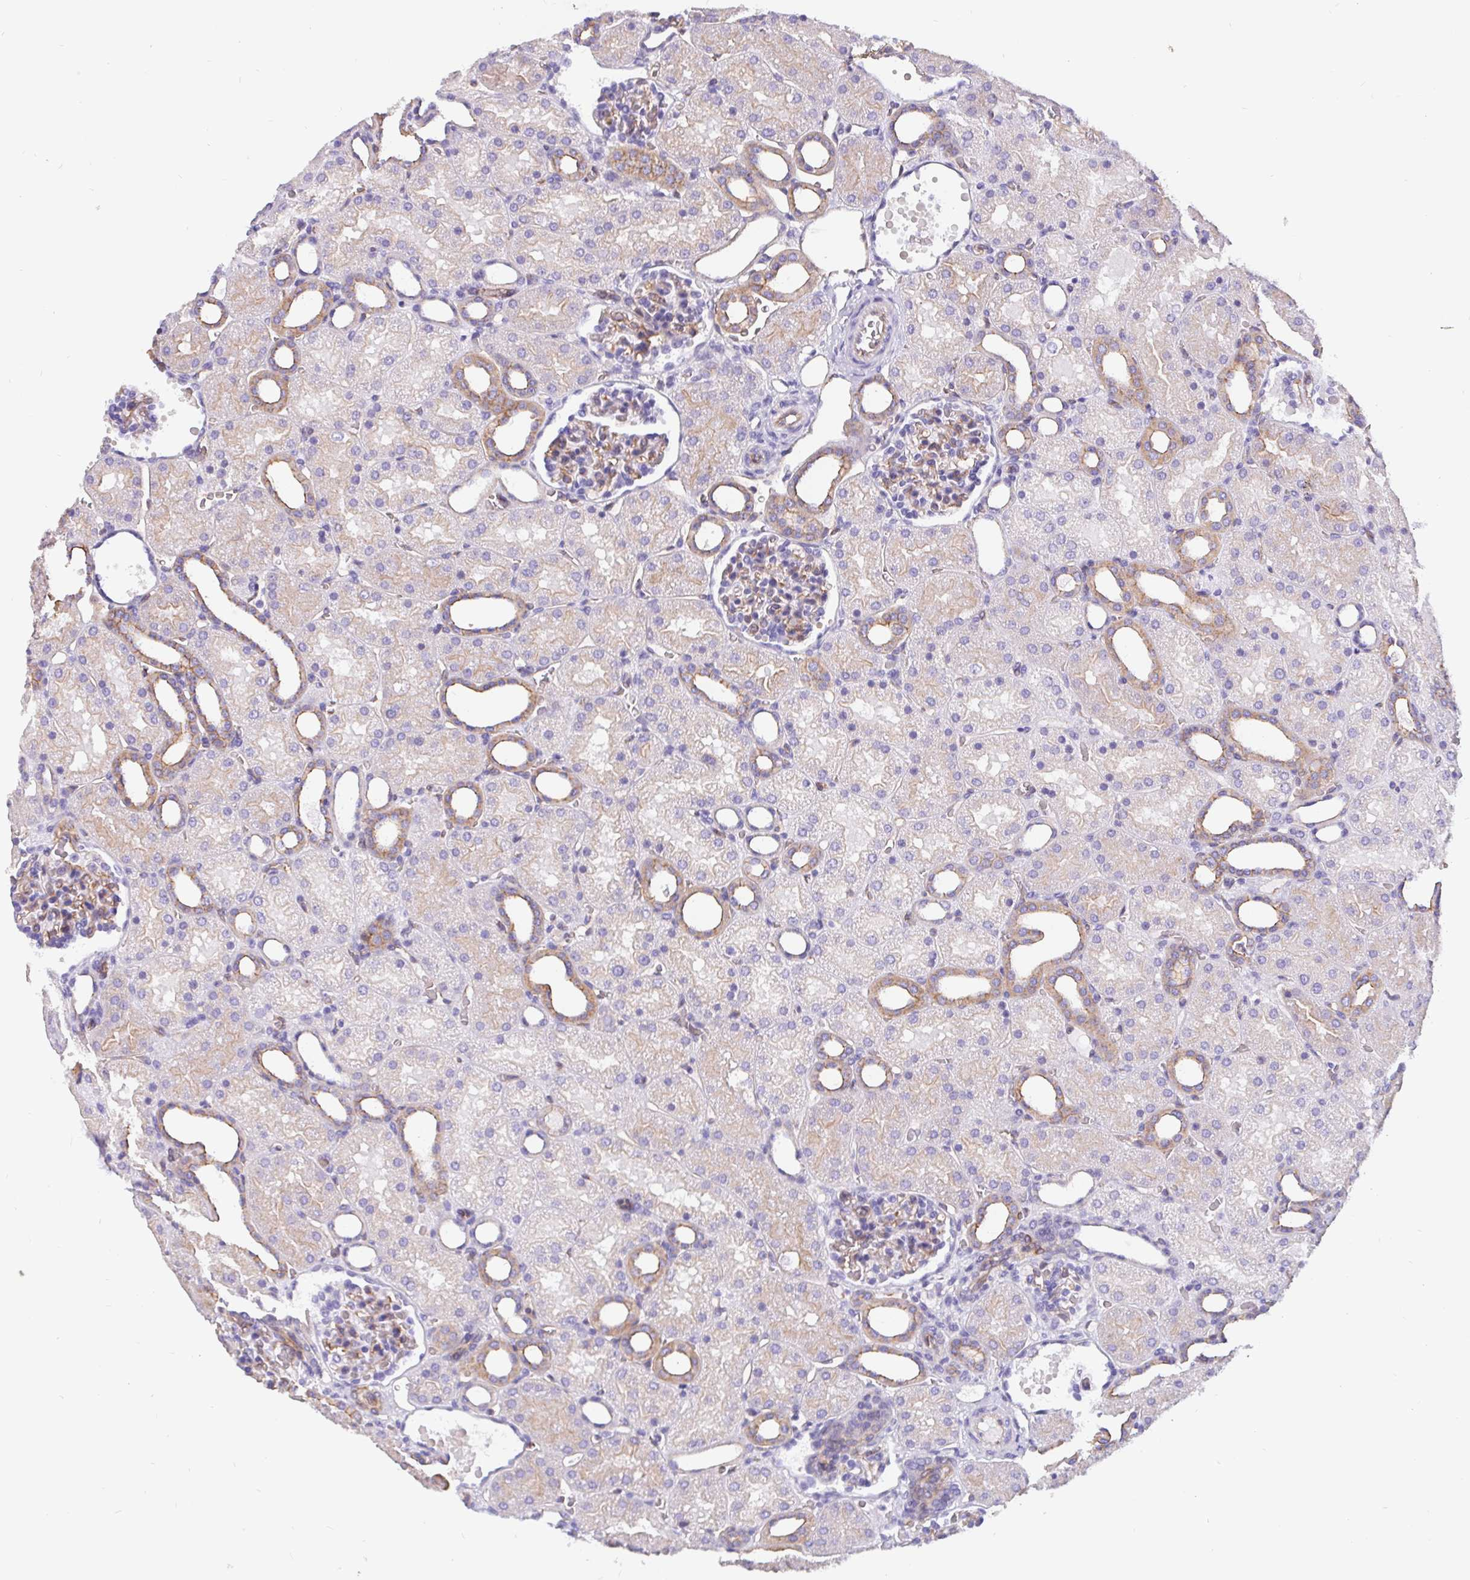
{"staining": {"intensity": "moderate", "quantity": "25%-75%", "location": "cytoplasmic/membranous"}, "tissue": "kidney", "cell_type": "Cells in glomeruli", "image_type": "normal", "snomed": [{"axis": "morphology", "description": "Normal tissue, NOS"}, {"axis": "topography", "description": "Kidney"}], "caption": "Protein staining by immunohistochemistry reveals moderate cytoplasmic/membranous staining in about 25%-75% of cells in glomeruli in unremarkable kidney.", "gene": "LIMCH1", "patient": {"sex": "male", "age": 2}}